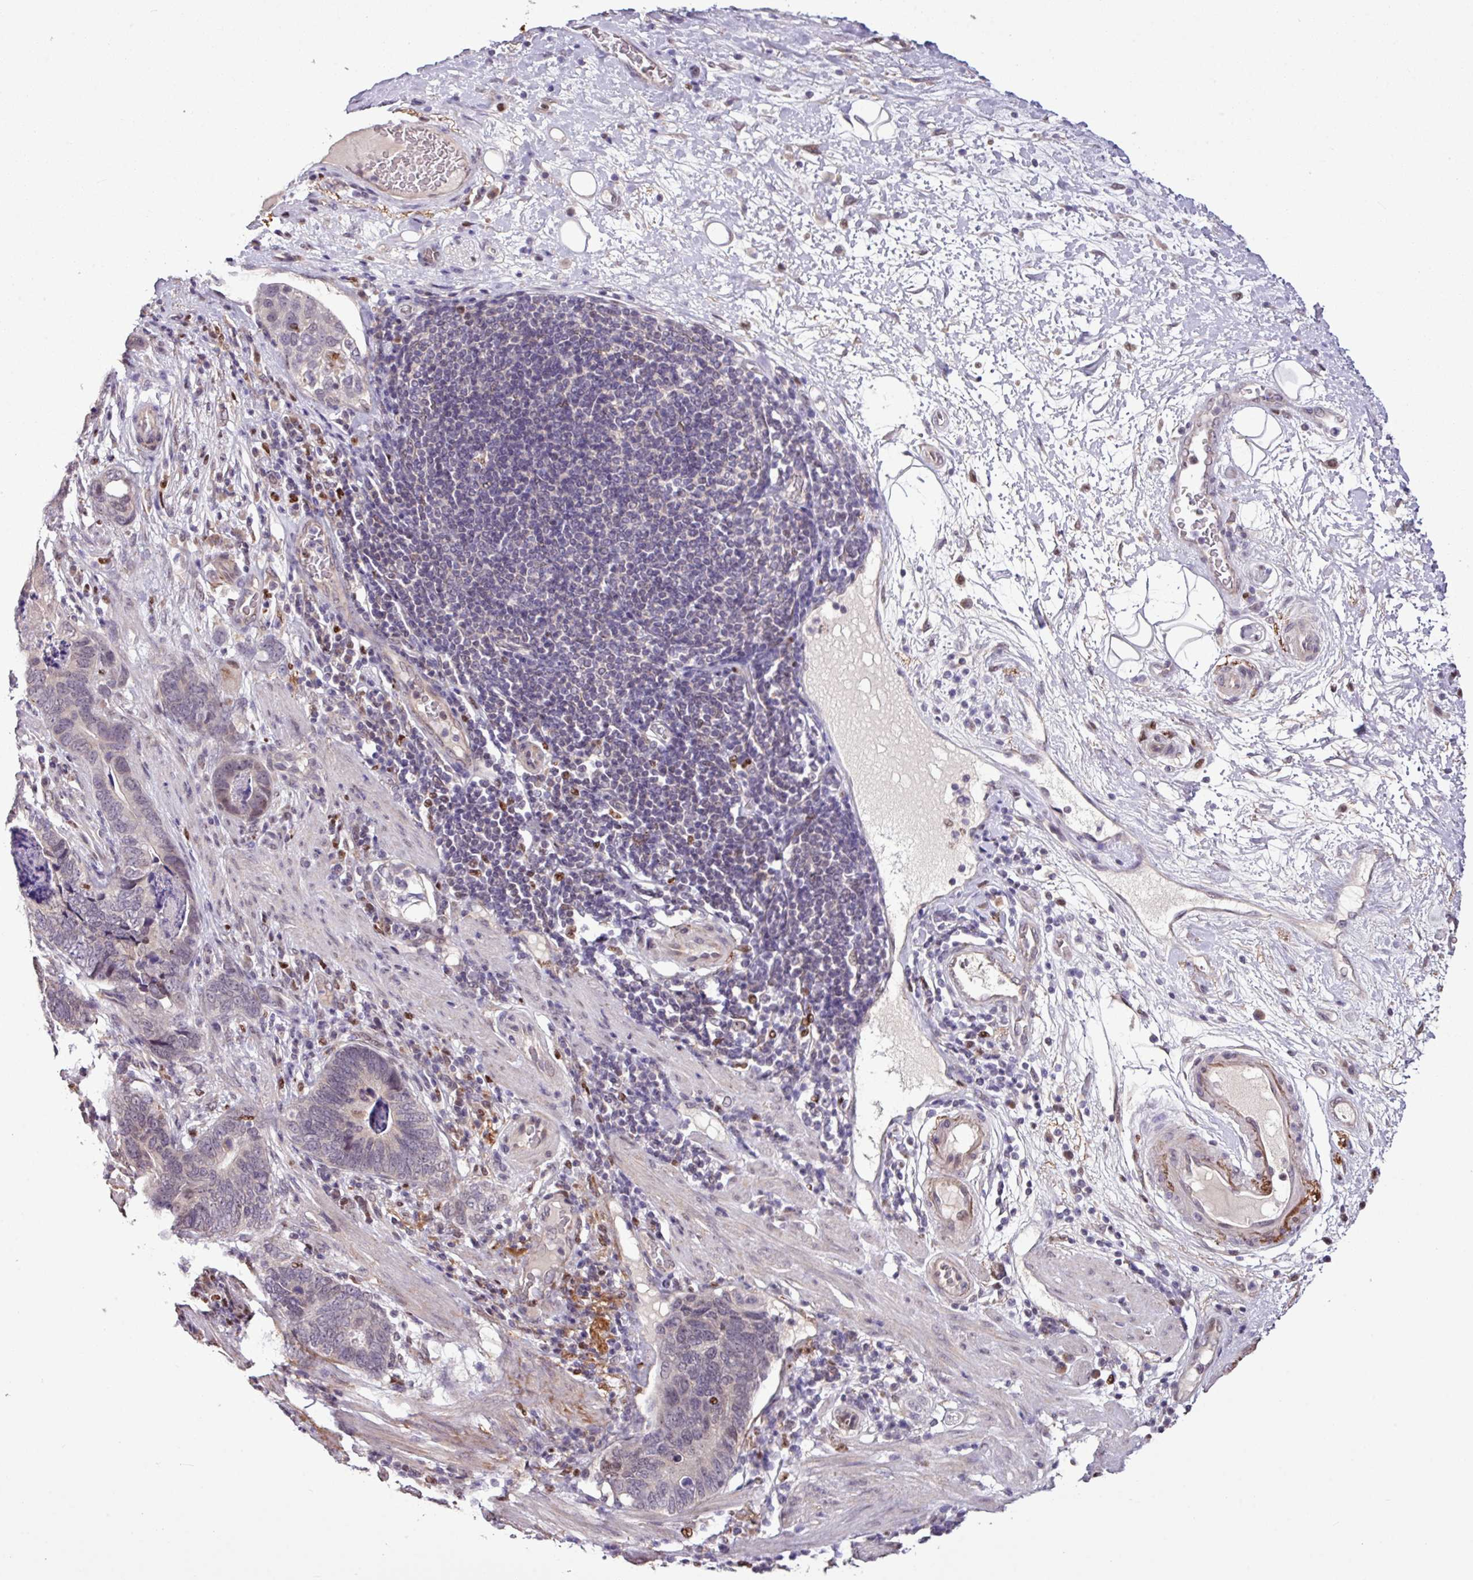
{"staining": {"intensity": "negative", "quantity": "none", "location": "none"}, "tissue": "stomach cancer", "cell_type": "Tumor cells", "image_type": "cancer", "snomed": [{"axis": "morphology", "description": "Normal tissue, NOS"}, {"axis": "morphology", "description": "Adenocarcinoma, NOS"}, {"axis": "topography", "description": "Stomach"}], "caption": "DAB (3,3'-diaminobenzidine) immunohistochemical staining of stomach adenocarcinoma exhibits no significant positivity in tumor cells.", "gene": "SKIC2", "patient": {"sex": "female", "age": 89}}